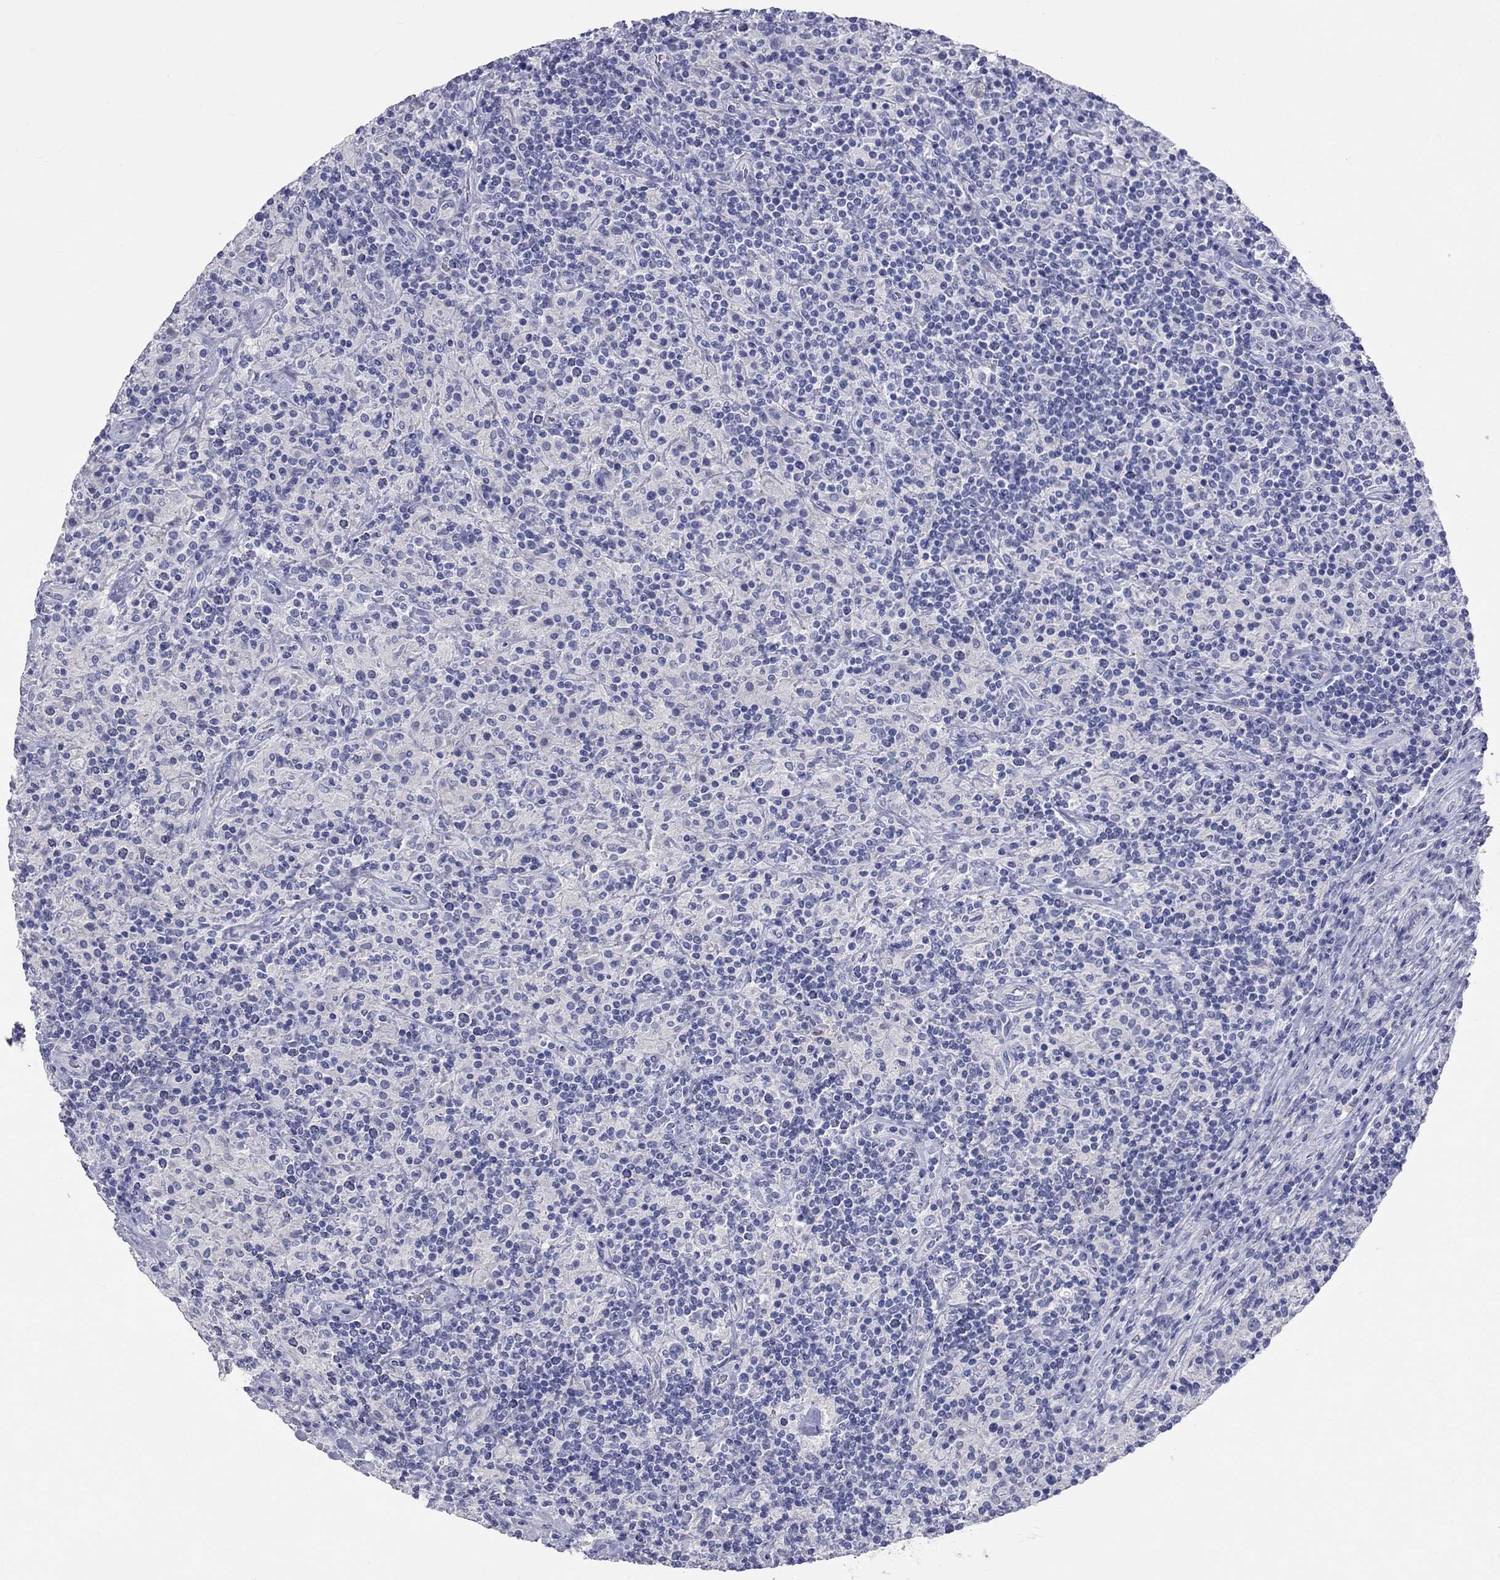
{"staining": {"intensity": "negative", "quantity": "none", "location": "none"}, "tissue": "lymphoma", "cell_type": "Tumor cells", "image_type": "cancer", "snomed": [{"axis": "morphology", "description": "Hodgkin's disease, NOS"}, {"axis": "topography", "description": "Lymph node"}], "caption": "Histopathology image shows no significant protein staining in tumor cells of lymphoma. (Immunohistochemistry, brightfield microscopy, high magnification).", "gene": "PCDHGC5", "patient": {"sex": "male", "age": 70}}